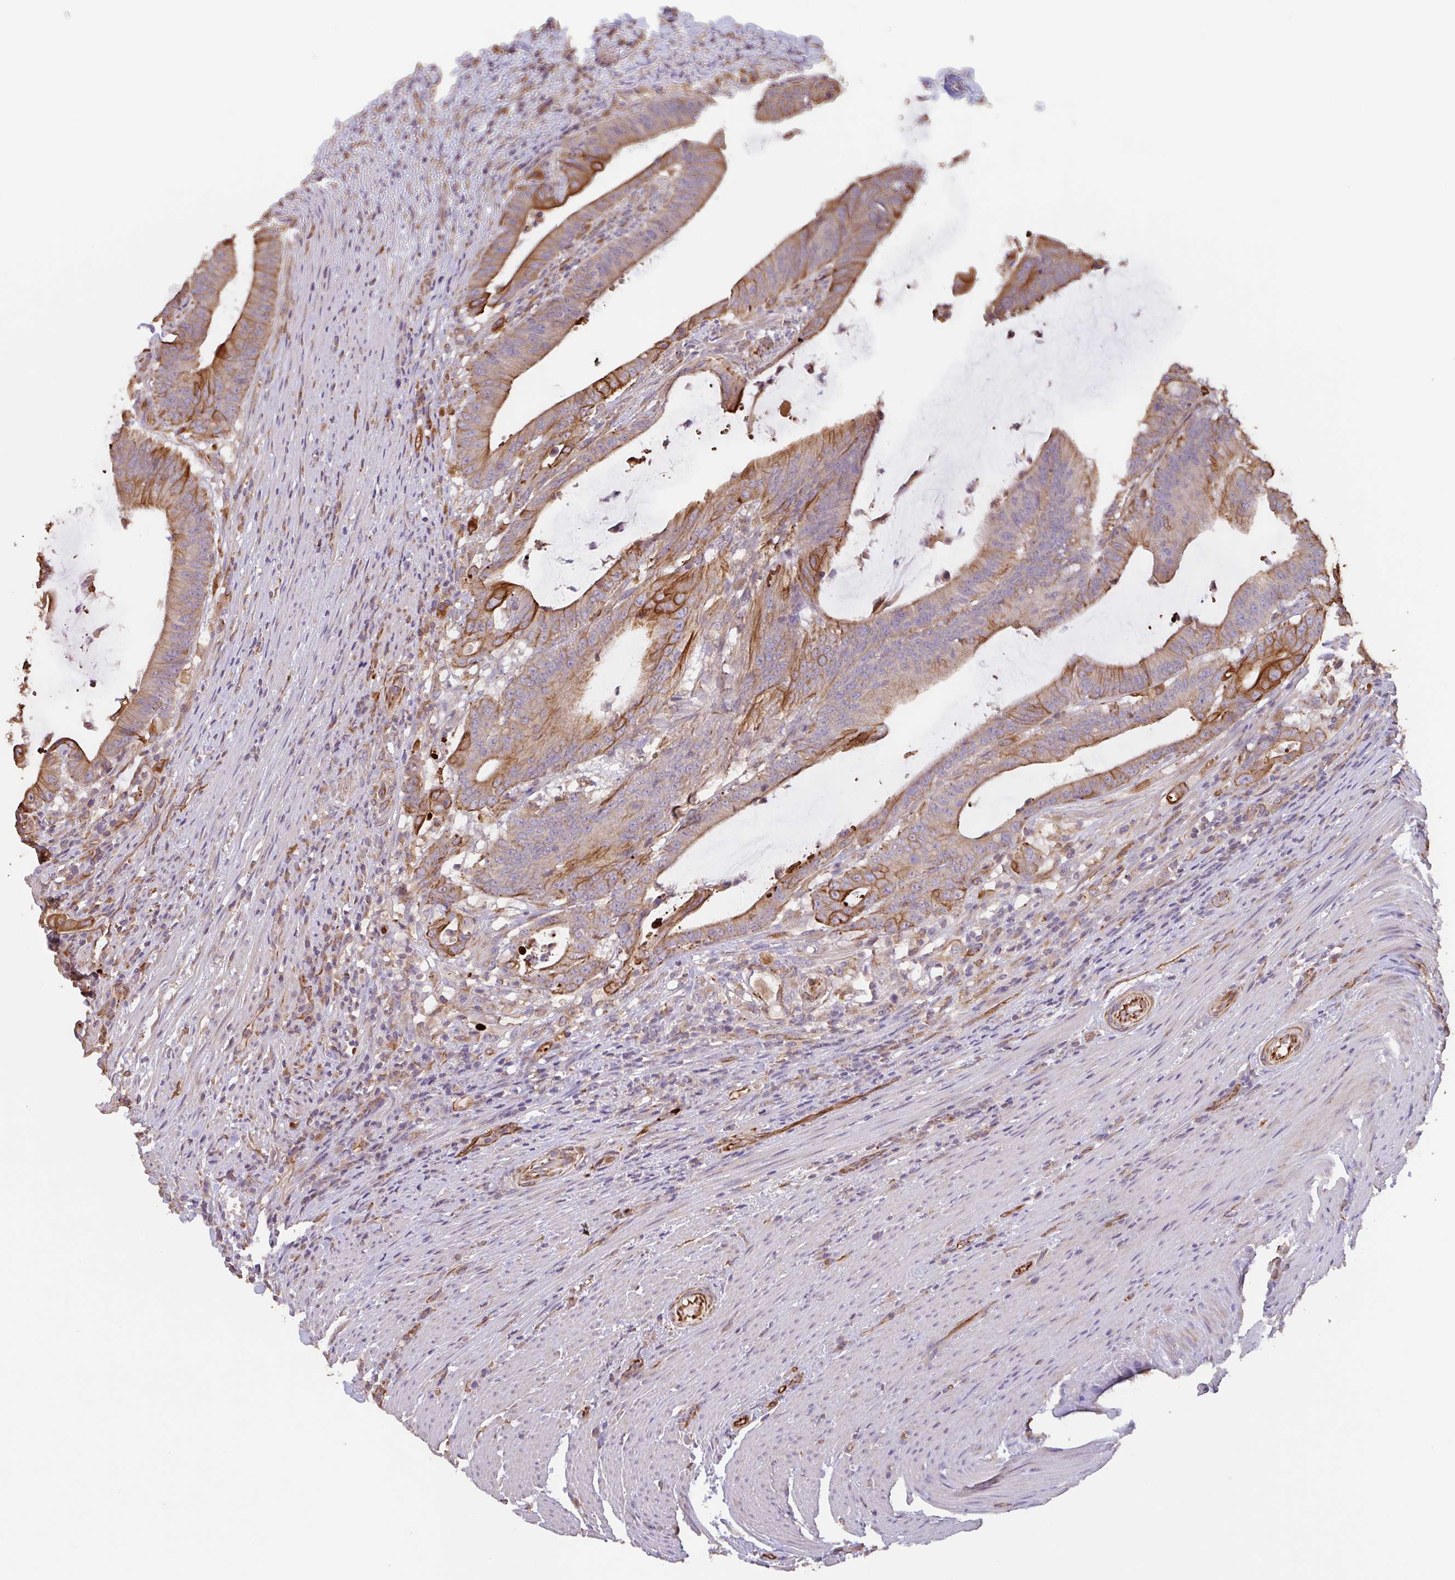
{"staining": {"intensity": "moderate", "quantity": ">75%", "location": "cytoplasmic/membranous"}, "tissue": "colorectal cancer", "cell_type": "Tumor cells", "image_type": "cancer", "snomed": [{"axis": "morphology", "description": "Adenocarcinoma, NOS"}, {"axis": "topography", "description": "Colon"}], "caption": "Protein expression by immunohistochemistry (IHC) exhibits moderate cytoplasmic/membranous expression in approximately >75% of tumor cells in colorectal cancer (adenocarcinoma).", "gene": "ZNF790", "patient": {"sex": "female", "age": 43}}